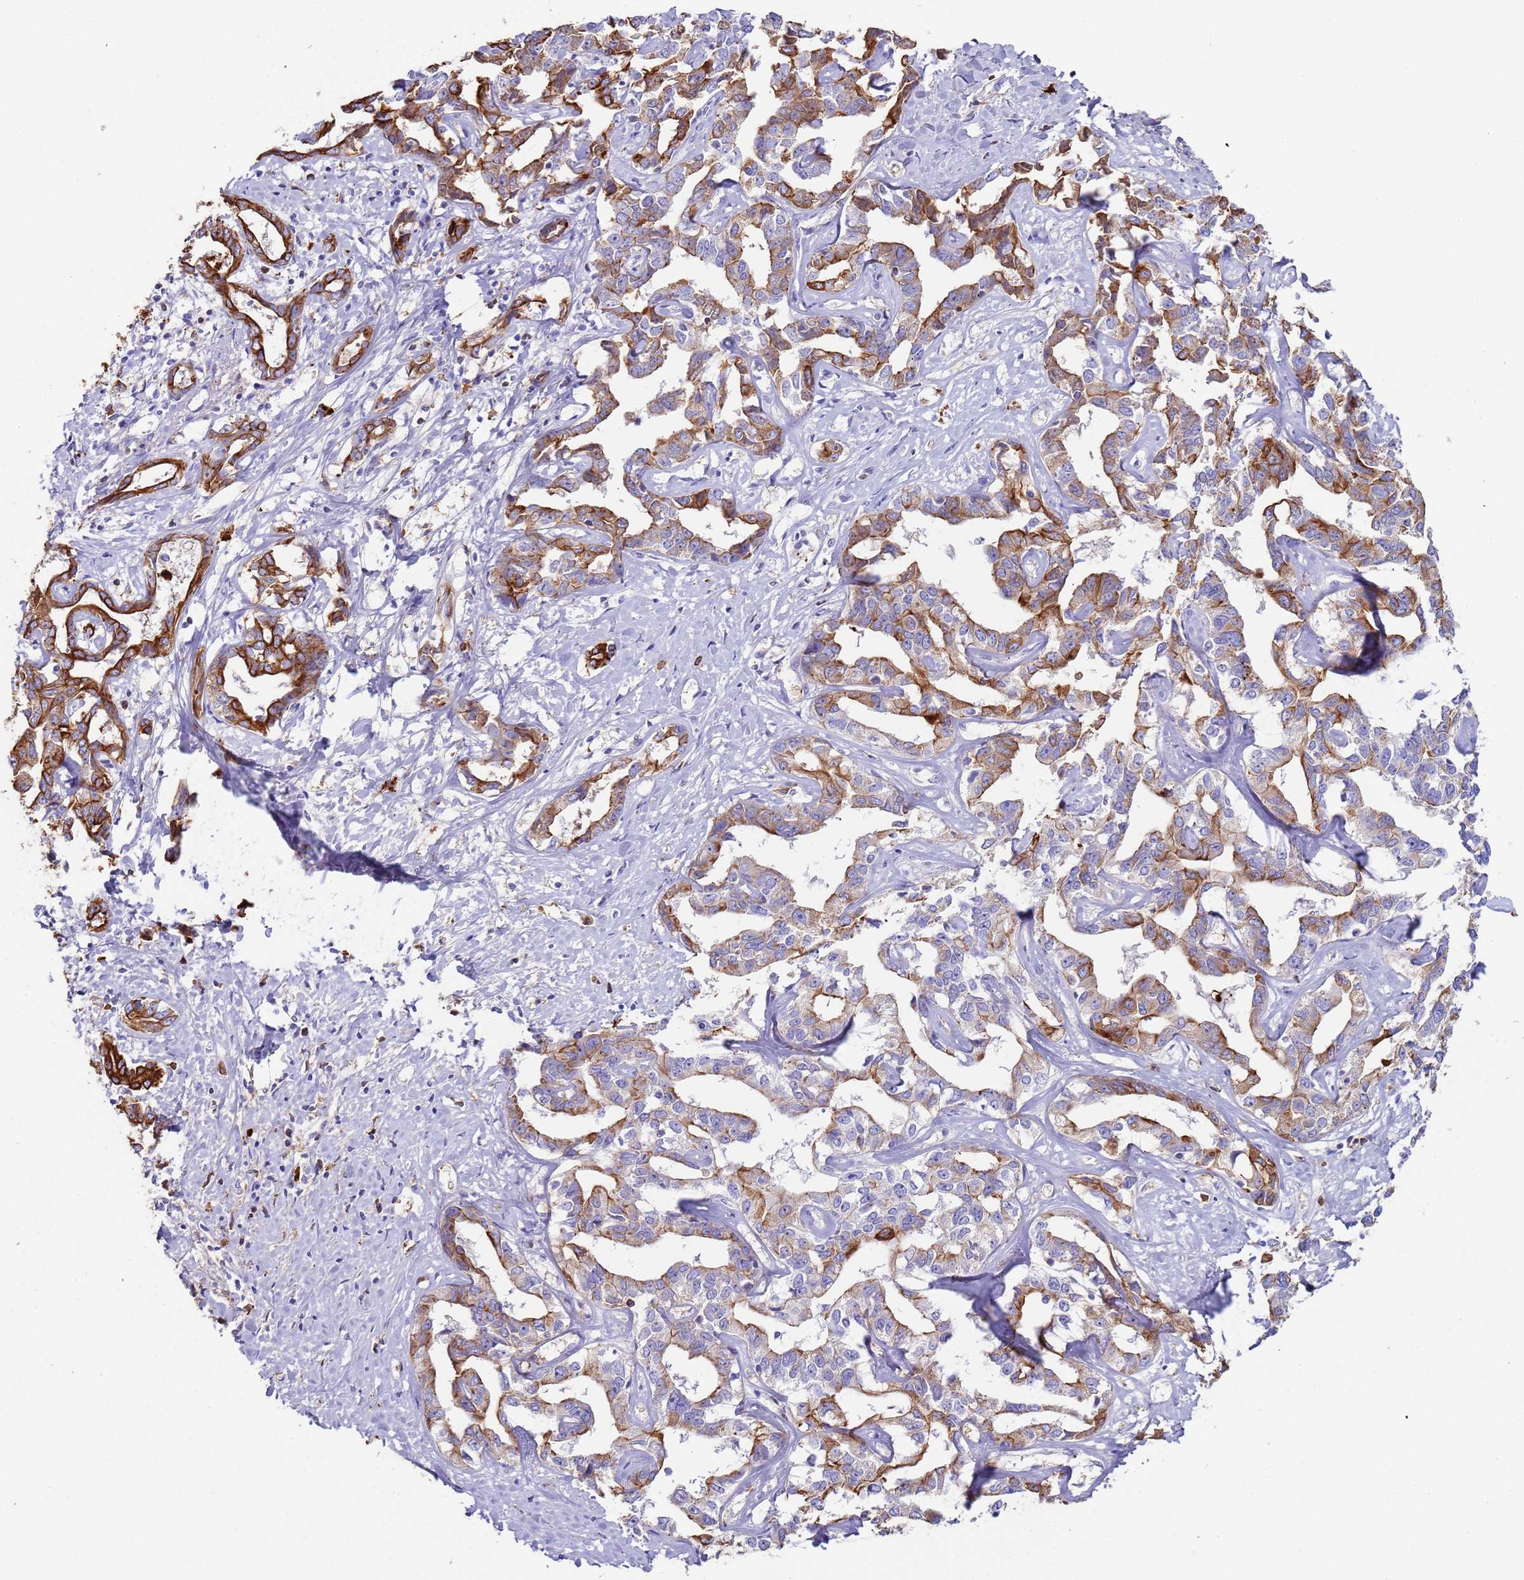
{"staining": {"intensity": "strong", "quantity": "<25%", "location": "cytoplasmic/membranous"}, "tissue": "liver cancer", "cell_type": "Tumor cells", "image_type": "cancer", "snomed": [{"axis": "morphology", "description": "Cholangiocarcinoma"}, {"axis": "topography", "description": "Liver"}], "caption": "Liver cancer stained with a brown dye exhibits strong cytoplasmic/membranous positive staining in approximately <25% of tumor cells.", "gene": "CYSLTR2", "patient": {"sex": "male", "age": 59}}